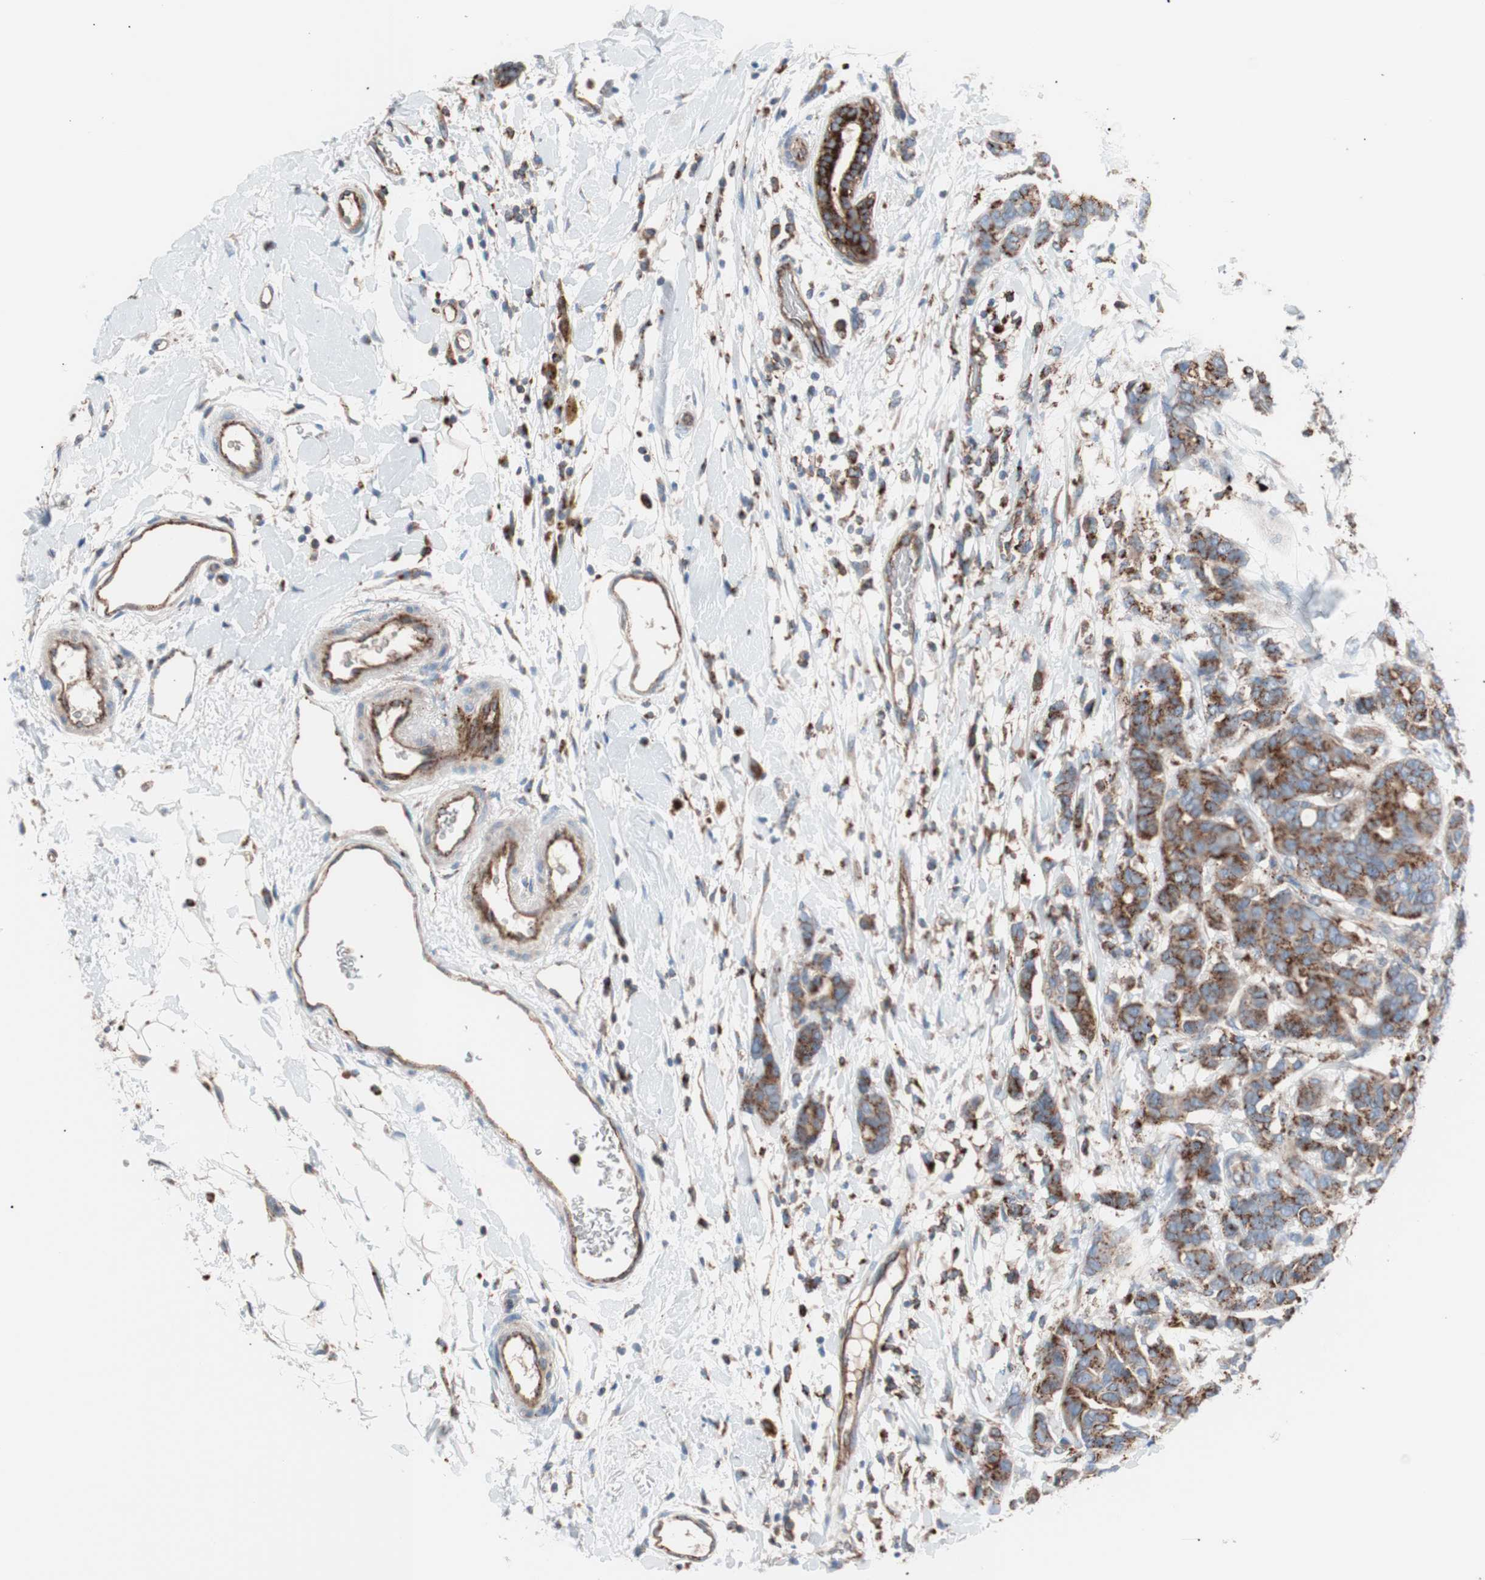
{"staining": {"intensity": "moderate", "quantity": ">75%", "location": "cytoplasmic/membranous"}, "tissue": "breast cancer", "cell_type": "Tumor cells", "image_type": "cancer", "snomed": [{"axis": "morphology", "description": "Duct carcinoma"}, {"axis": "topography", "description": "Breast"}], "caption": "Protein expression by immunohistochemistry (IHC) exhibits moderate cytoplasmic/membranous positivity in about >75% of tumor cells in breast cancer.", "gene": "FLOT2", "patient": {"sex": "female", "age": 87}}